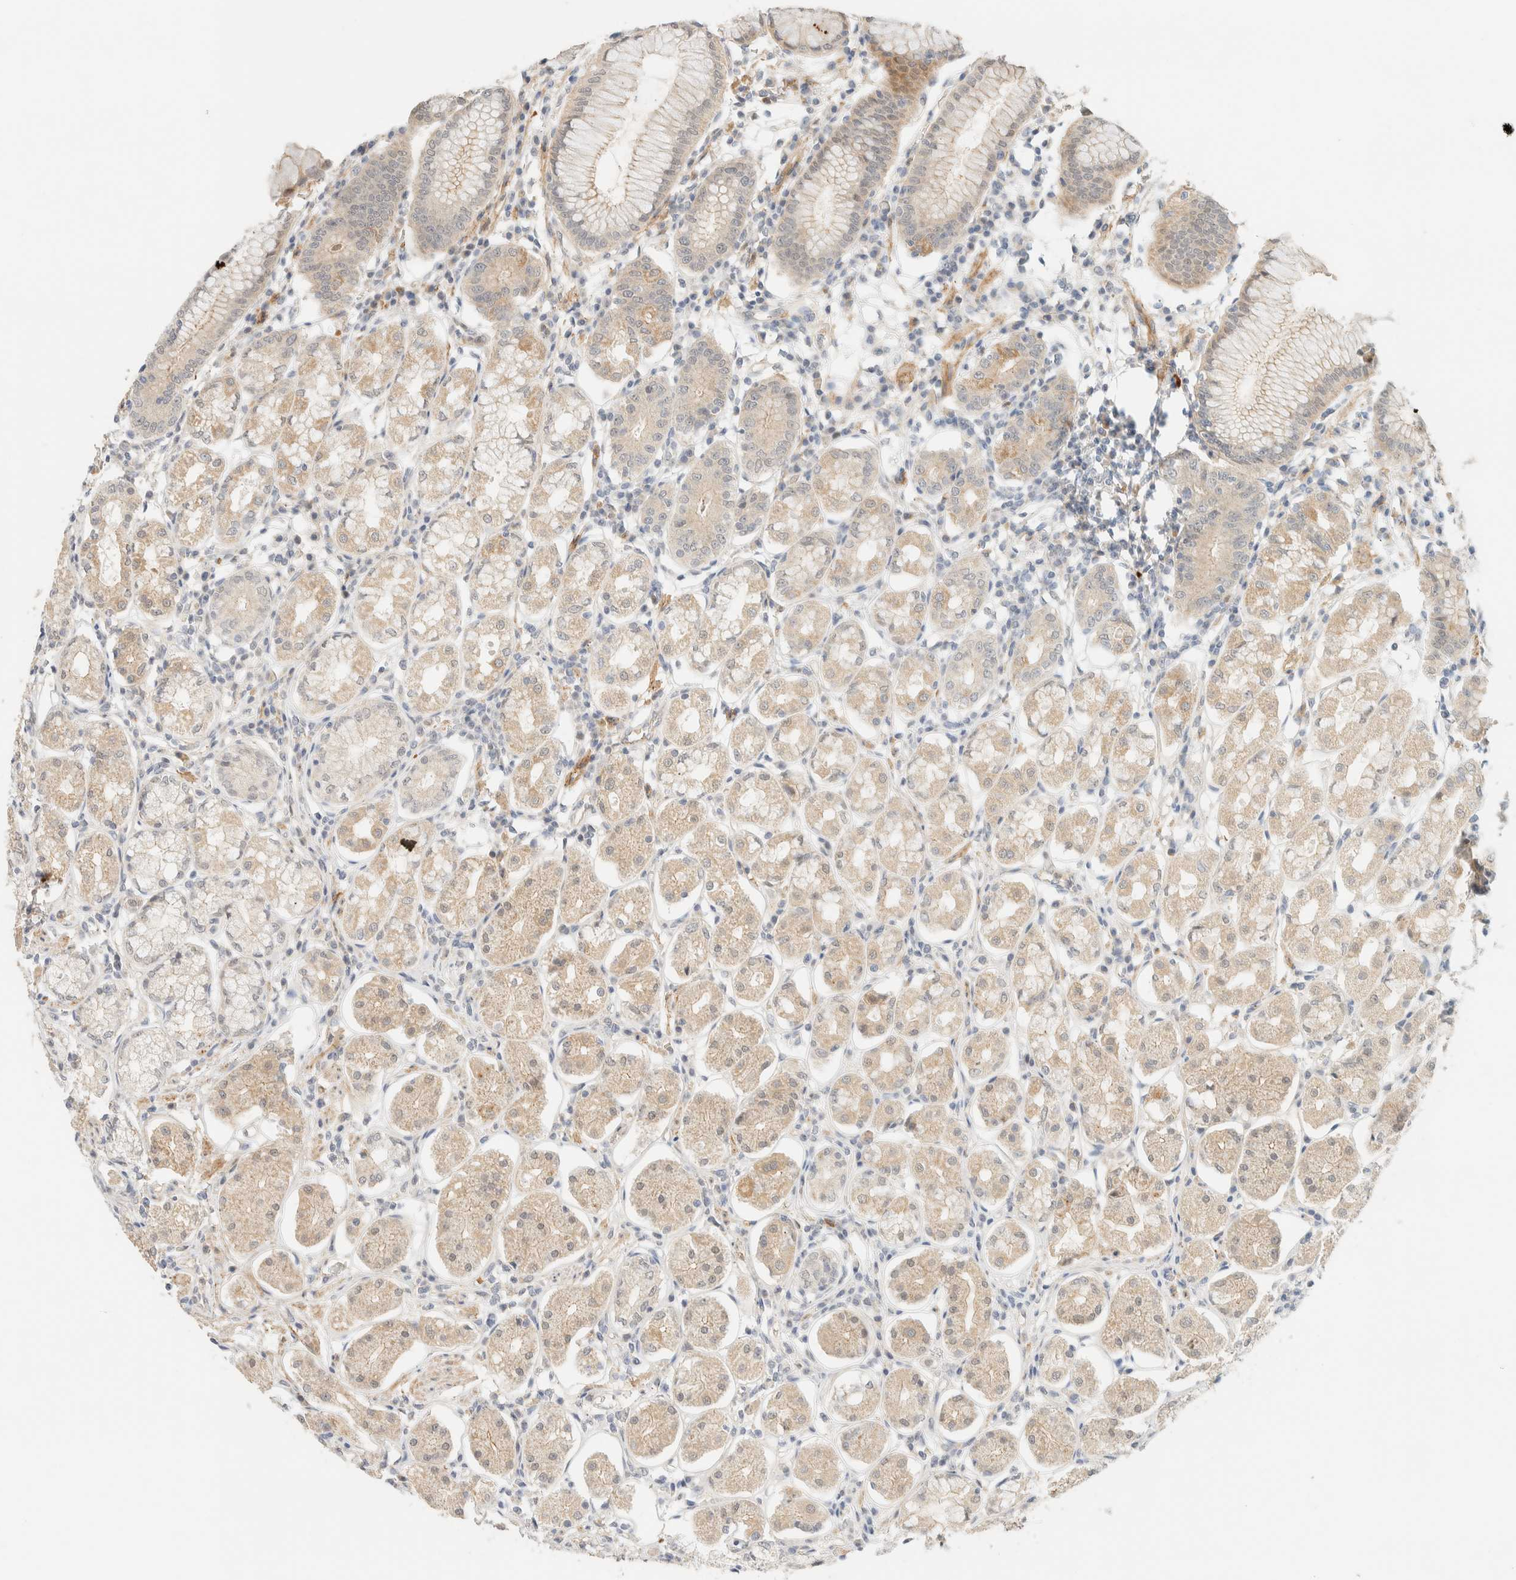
{"staining": {"intensity": "weak", "quantity": "25%-75%", "location": "cytoplasmic/membranous"}, "tissue": "stomach", "cell_type": "Glandular cells", "image_type": "normal", "snomed": [{"axis": "morphology", "description": "Normal tissue, NOS"}, {"axis": "topography", "description": "Stomach"}, {"axis": "topography", "description": "Stomach, lower"}], "caption": "Glandular cells exhibit low levels of weak cytoplasmic/membranous staining in approximately 25%-75% of cells in normal human stomach.", "gene": "TNK1", "patient": {"sex": "female", "age": 56}}